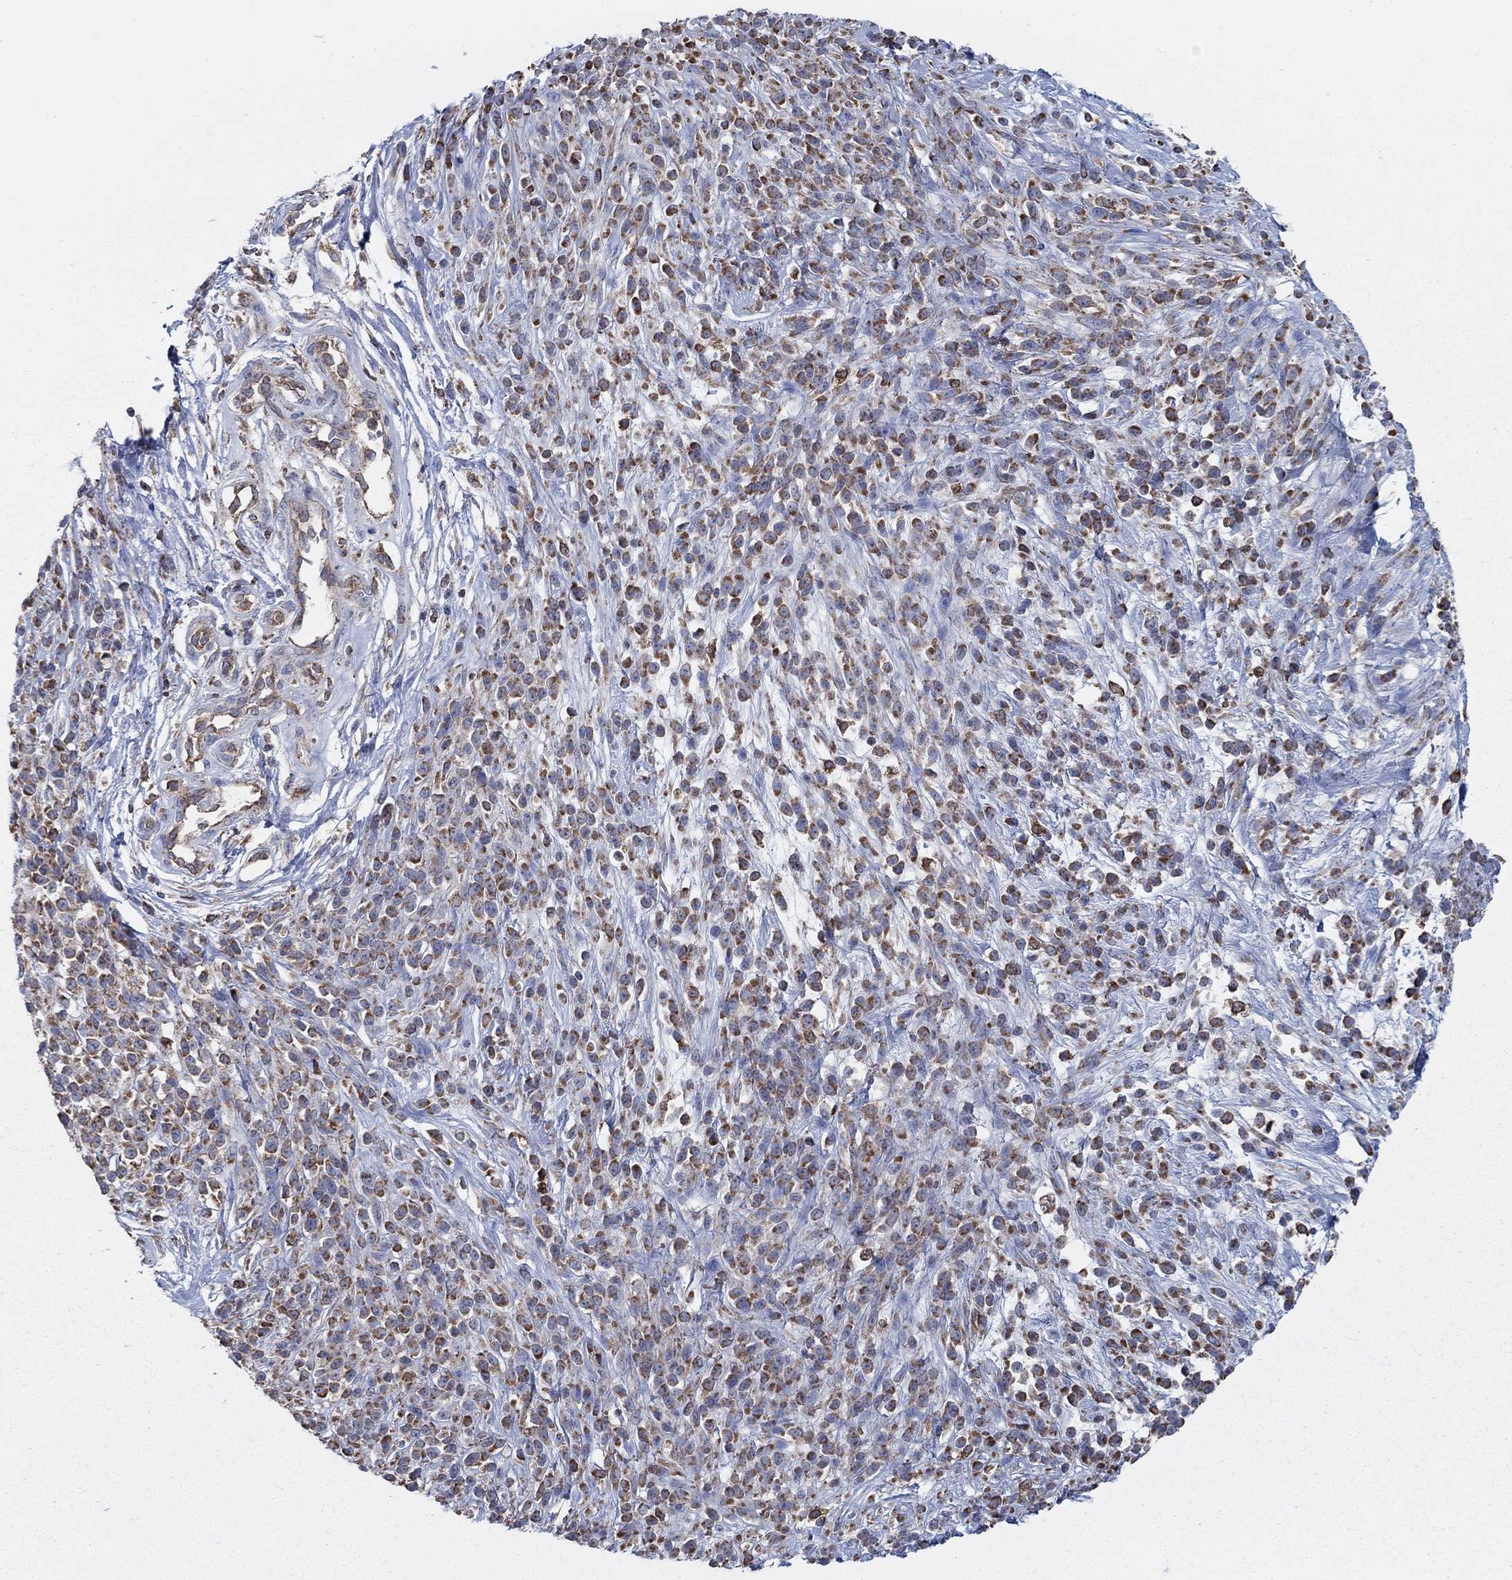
{"staining": {"intensity": "strong", "quantity": "25%-75%", "location": "cytoplasmic/membranous"}, "tissue": "melanoma", "cell_type": "Tumor cells", "image_type": "cancer", "snomed": [{"axis": "morphology", "description": "Malignant melanoma, NOS"}, {"axis": "topography", "description": "Skin"}, {"axis": "topography", "description": "Skin of trunk"}], "caption": "Tumor cells demonstrate high levels of strong cytoplasmic/membranous positivity in approximately 25%-75% of cells in melanoma. (DAB (3,3'-diaminobenzidine) IHC, brown staining for protein, blue staining for nuclei).", "gene": "NCEH1", "patient": {"sex": "male", "age": 74}}